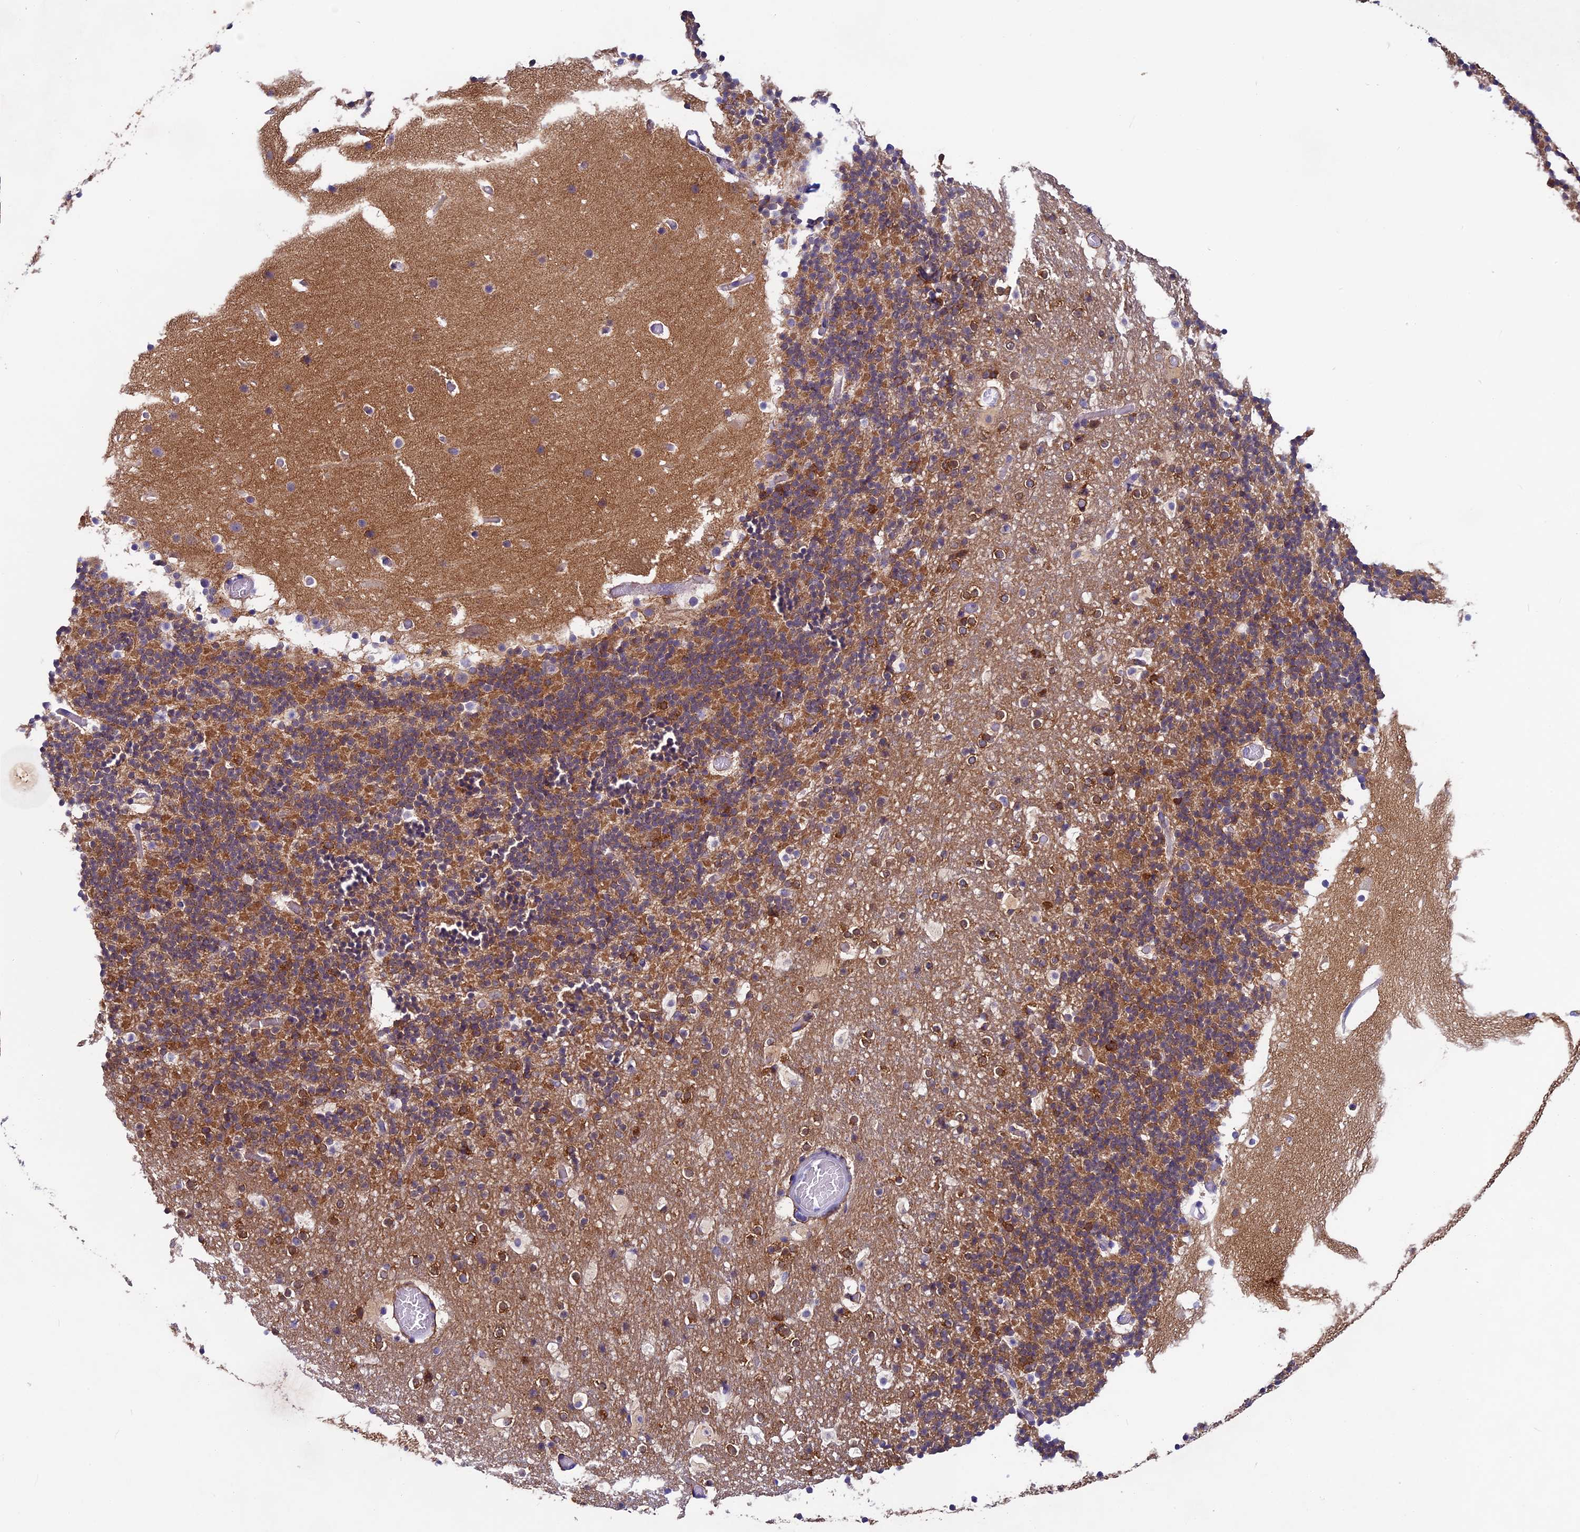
{"staining": {"intensity": "moderate", "quantity": "25%-75%", "location": "cytoplasmic/membranous"}, "tissue": "cerebellum", "cell_type": "Cells in granular layer", "image_type": "normal", "snomed": [{"axis": "morphology", "description": "Normal tissue, NOS"}, {"axis": "topography", "description": "Cerebellum"}], "caption": "This is a micrograph of IHC staining of normal cerebellum, which shows moderate staining in the cytoplasmic/membranous of cells in granular layer.", "gene": "MFSD12", "patient": {"sex": "male", "age": 57}}